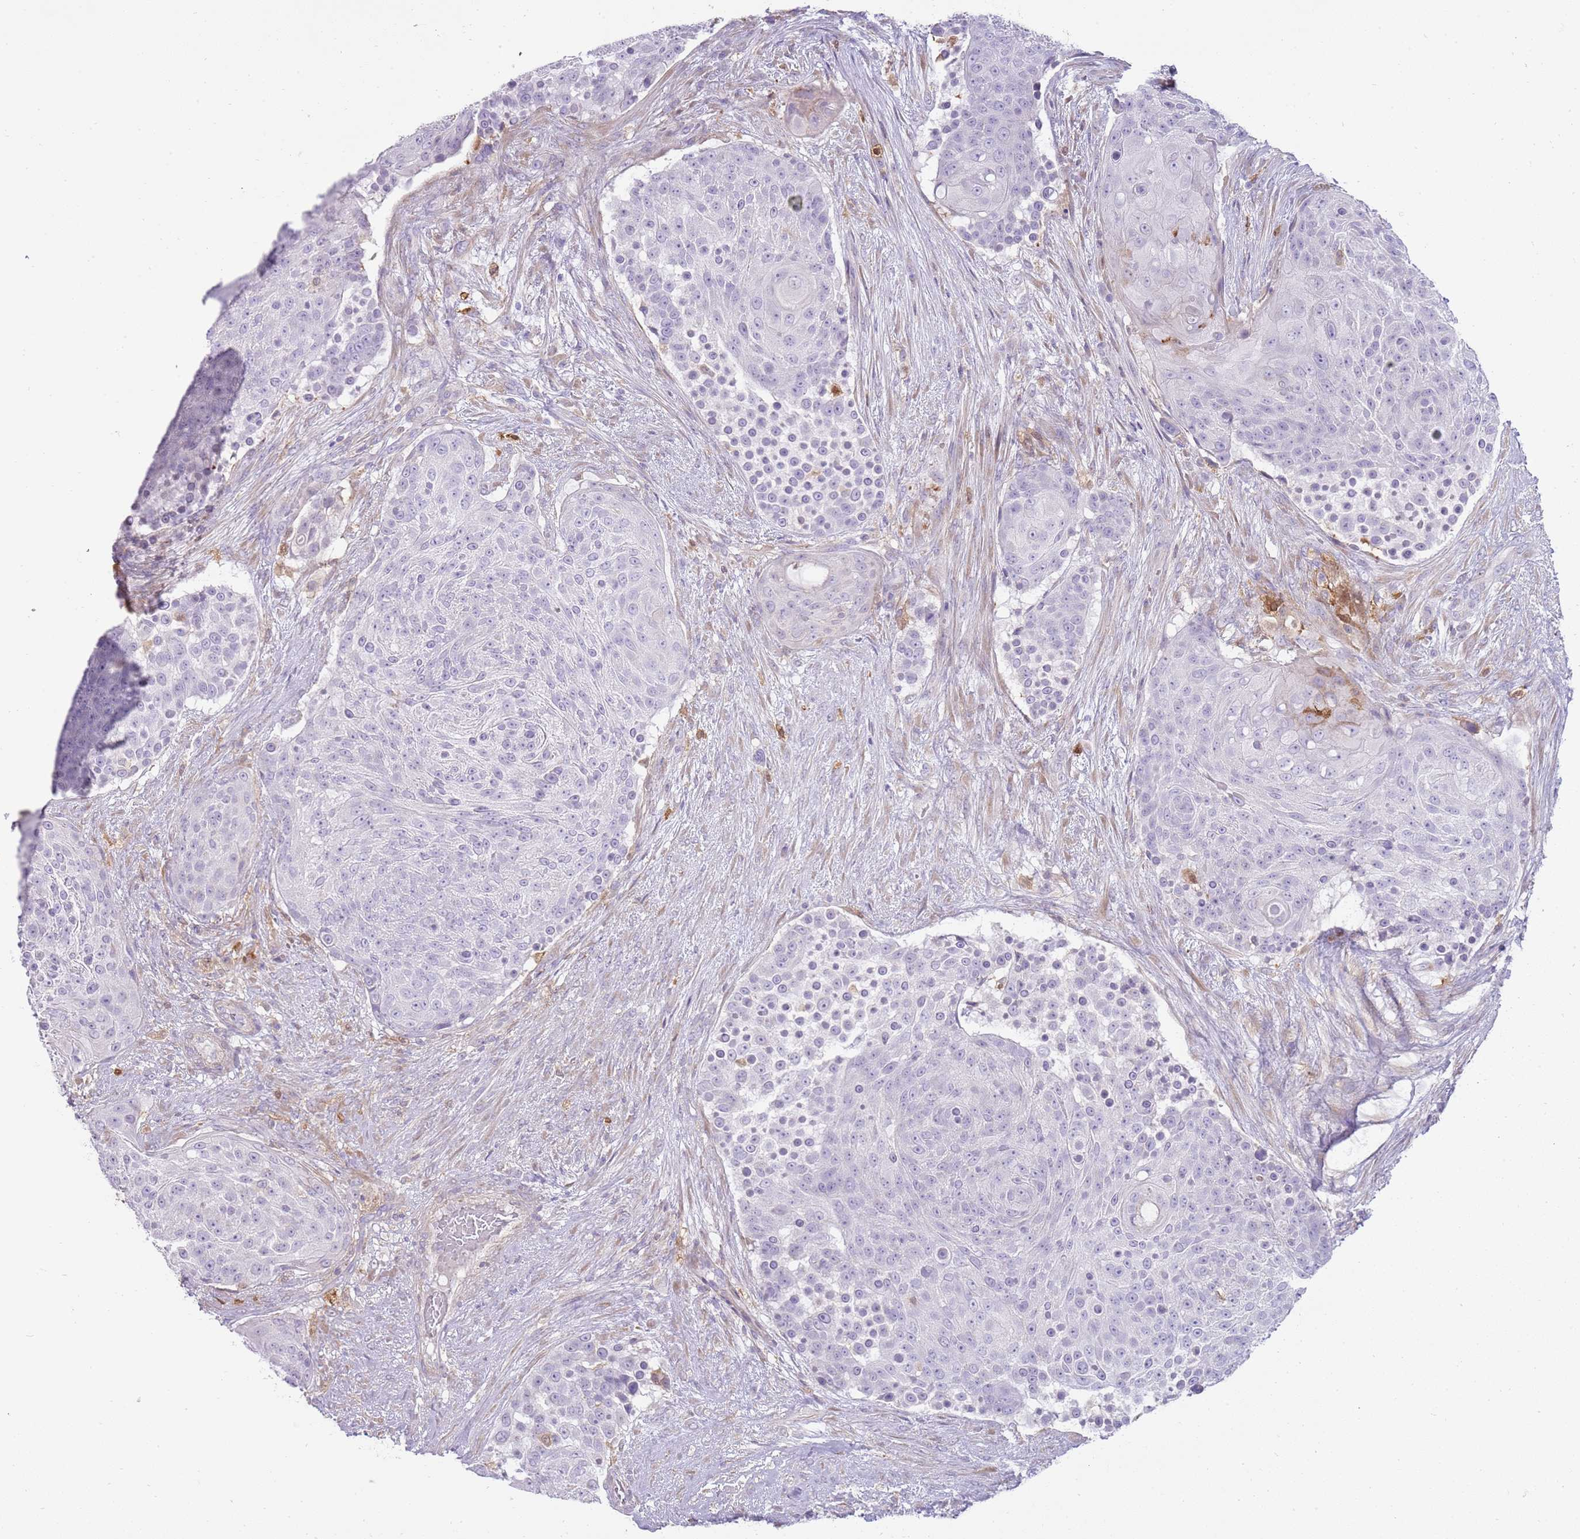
{"staining": {"intensity": "negative", "quantity": "none", "location": "none"}, "tissue": "urothelial cancer", "cell_type": "Tumor cells", "image_type": "cancer", "snomed": [{"axis": "morphology", "description": "Urothelial carcinoma, High grade"}, {"axis": "topography", "description": "Urinary bladder"}], "caption": "A high-resolution micrograph shows IHC staining of urothelial carcinoma (high-grade), which reveals no significant positivity in tumor cells.", "gene": "DIPK1C", "patient": {"sex": "female", "age": 63}}